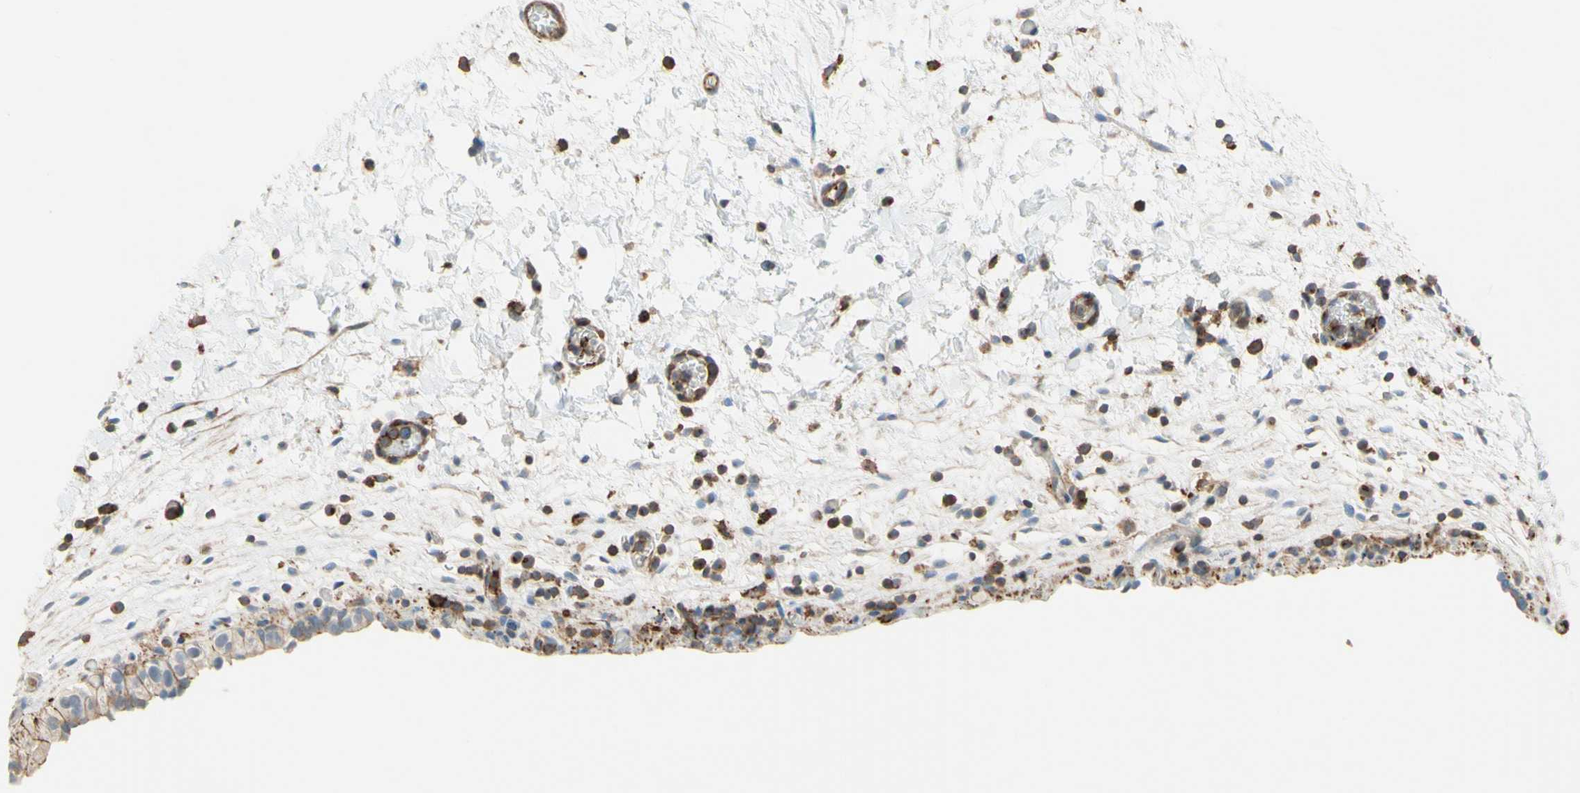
{"staining": {"intensity": "moderate", "quantity": ">75%", "location": "cytoplasmic/membranous"}, "tissue": "urinary bladder", "cell_type": "Urothelial cells", "image_type": "normal", "snomed": [{"axis": "morphology", "description": "Normal tissue, NOS"}, {"axis": "topography", "description": "Urinary bladder"}], "caption": "Urinary bladder stained for a protein reveals moderate cytoplasmic/membranous positivity in urothelial cells. (brown staining indicates protein expression, while blue staining denotes nuclei).", "gene": "SEMA4C", "patient": {"sex": "female", "age": 64}}